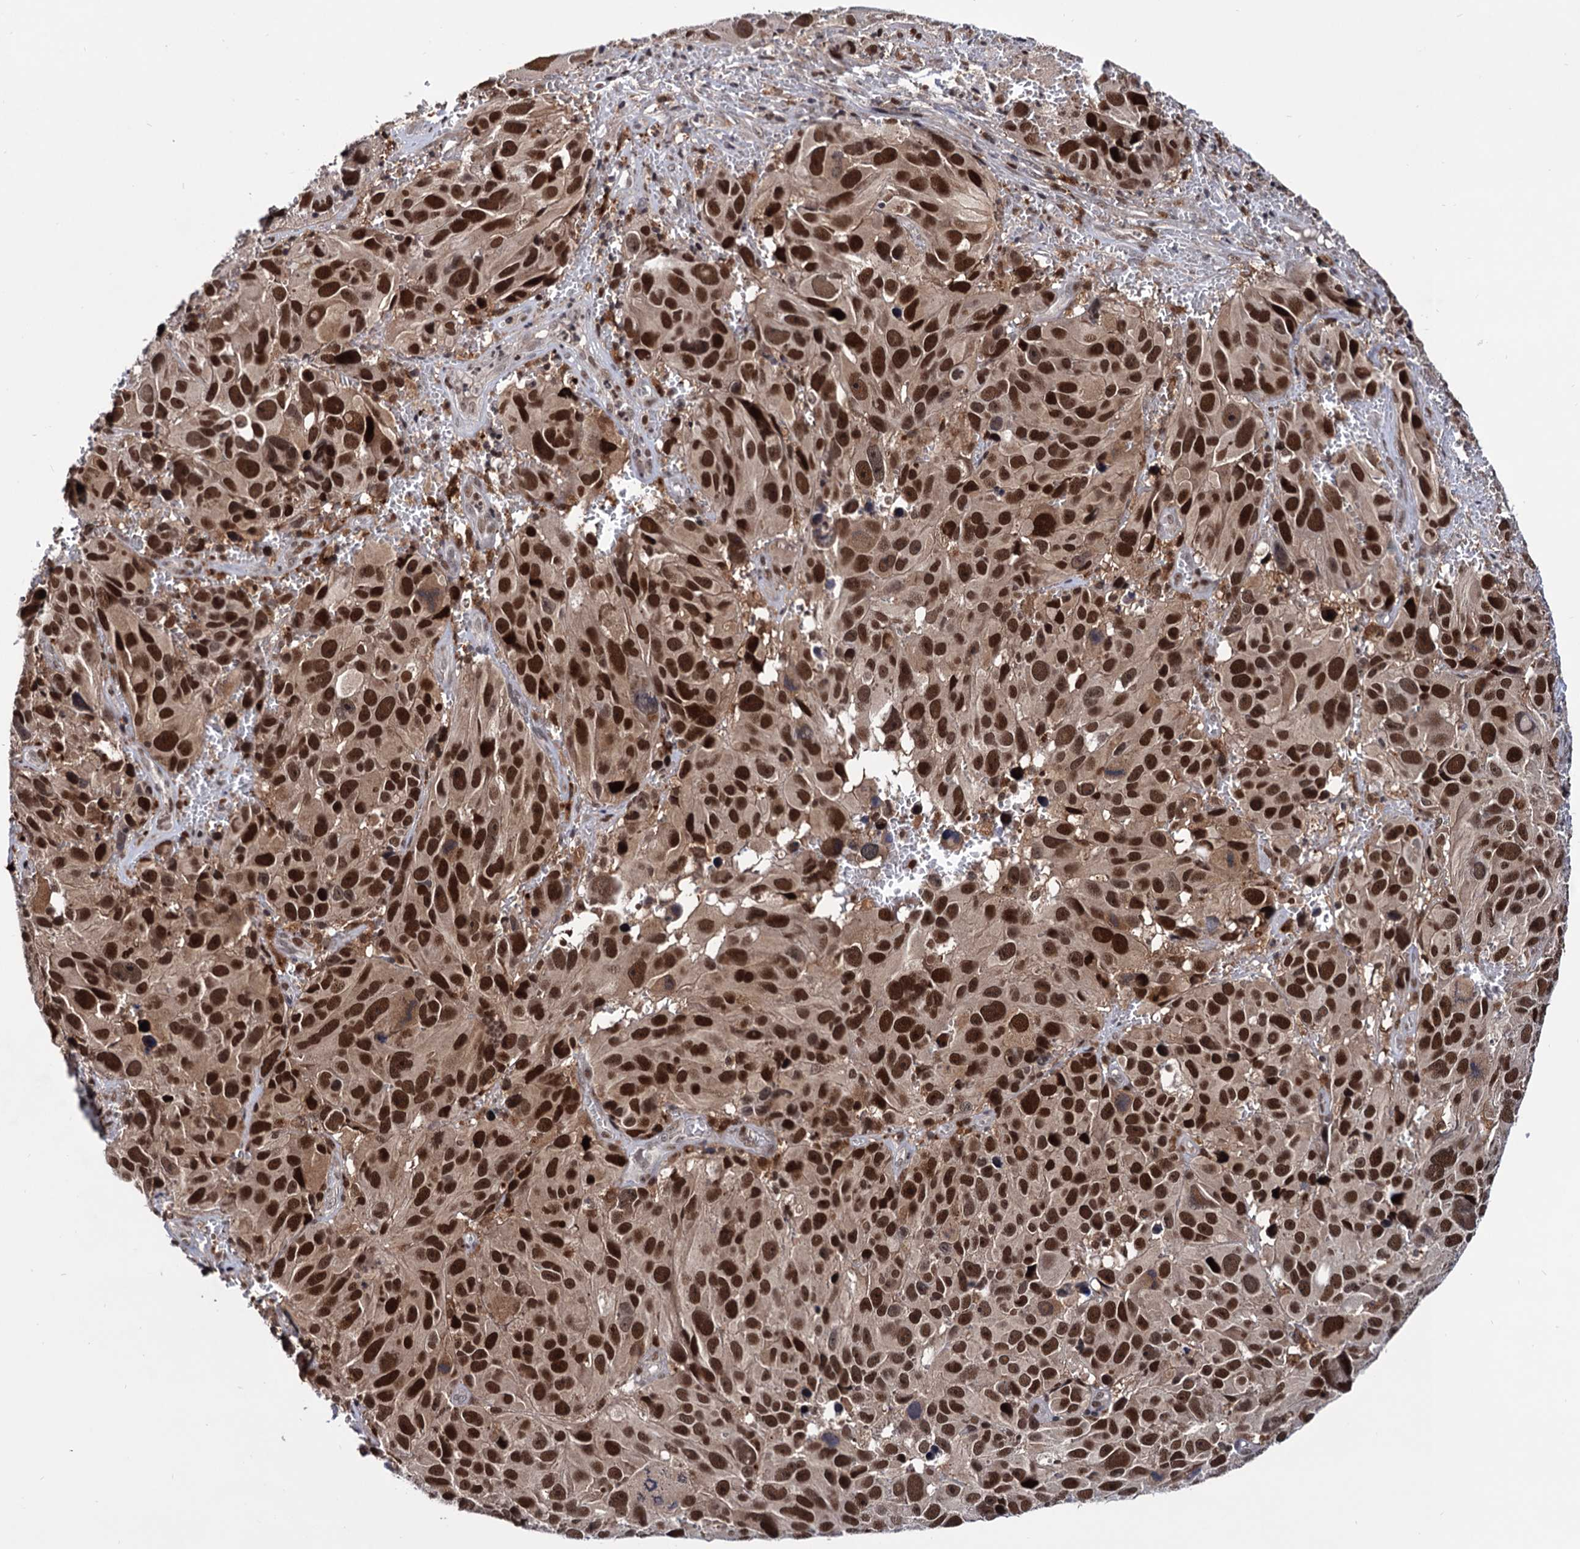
{"staining": {"intensity": "strong", "quantity": ">75%", "location": "nuclear"}, "tissue": "melanoma", "cell_type": "Tumor cells", "image_type": "cancer", "snomed": [{"axis": "morphology", "description": "Malignant melanoma, NOS"}, {"axis": "topography", "description": "Skin"}], "caption": "Melanoma stained with a brown dye shows strong nuclear positive positivity in approximately >75% of tumor cells.", "gene": "RNASEH2B", "patient": {"sex": "male", "age": 84}}